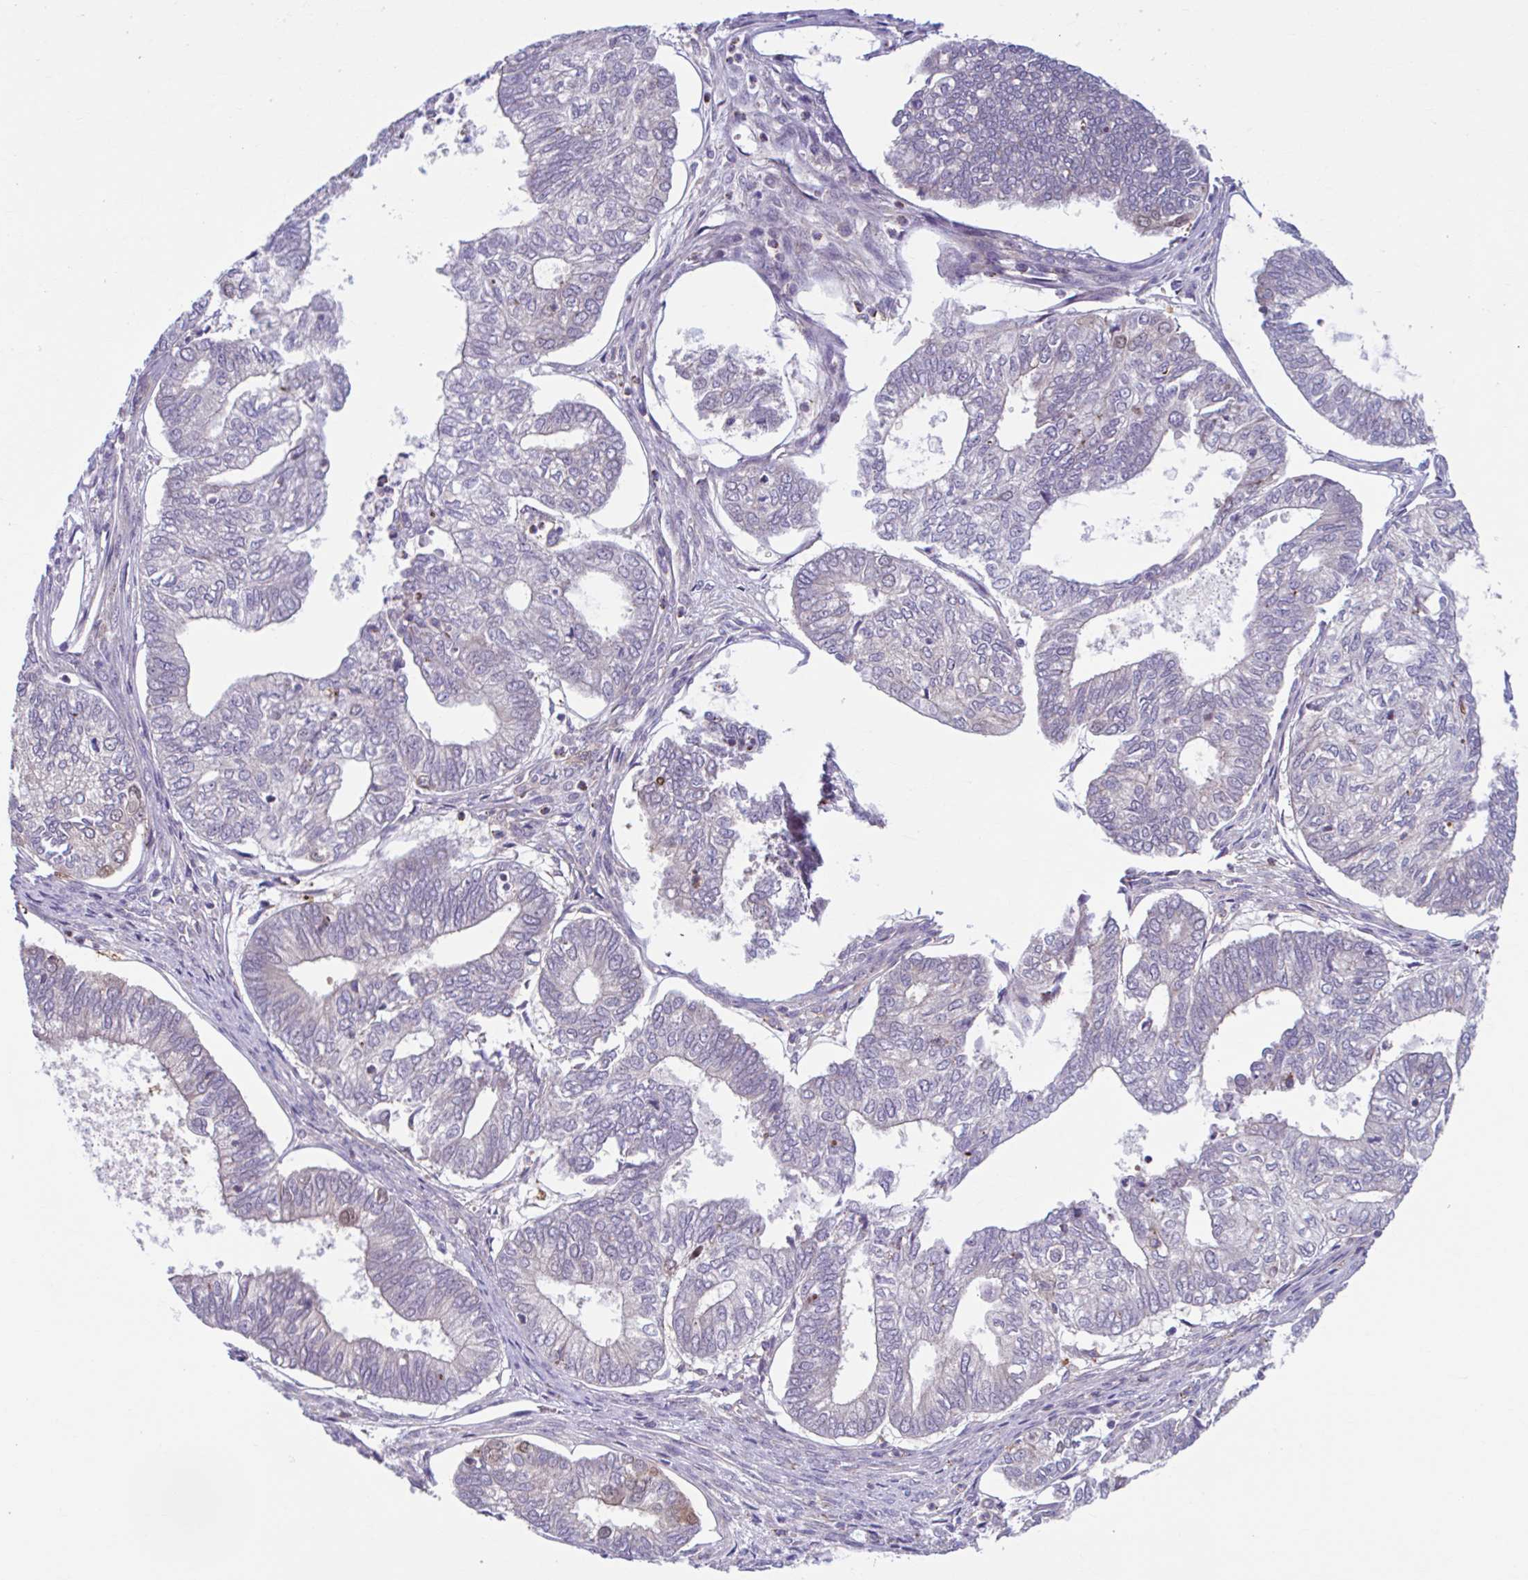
{"staining": {"intensity": "moderate", "quantity": "<25%", "location": "cytoplasmic/membranous"}, "tissue": "ovarian cancer", "cell_type": "Tumor cells", "image_type": "cancer", "snomed": [{"axis": "morphology", "description": "Carcinoma, endometroid"}, {"axis": "topography", "description": "Ovary"}], "caption": "This image demonstrates IHC staining of human ovarian cancer, with low moderate cytoplasmic/membranous expression in approximately <25% of tumor cells.", "gene": "ADAT3", "patient": {"sex": "female", "age": 64}}